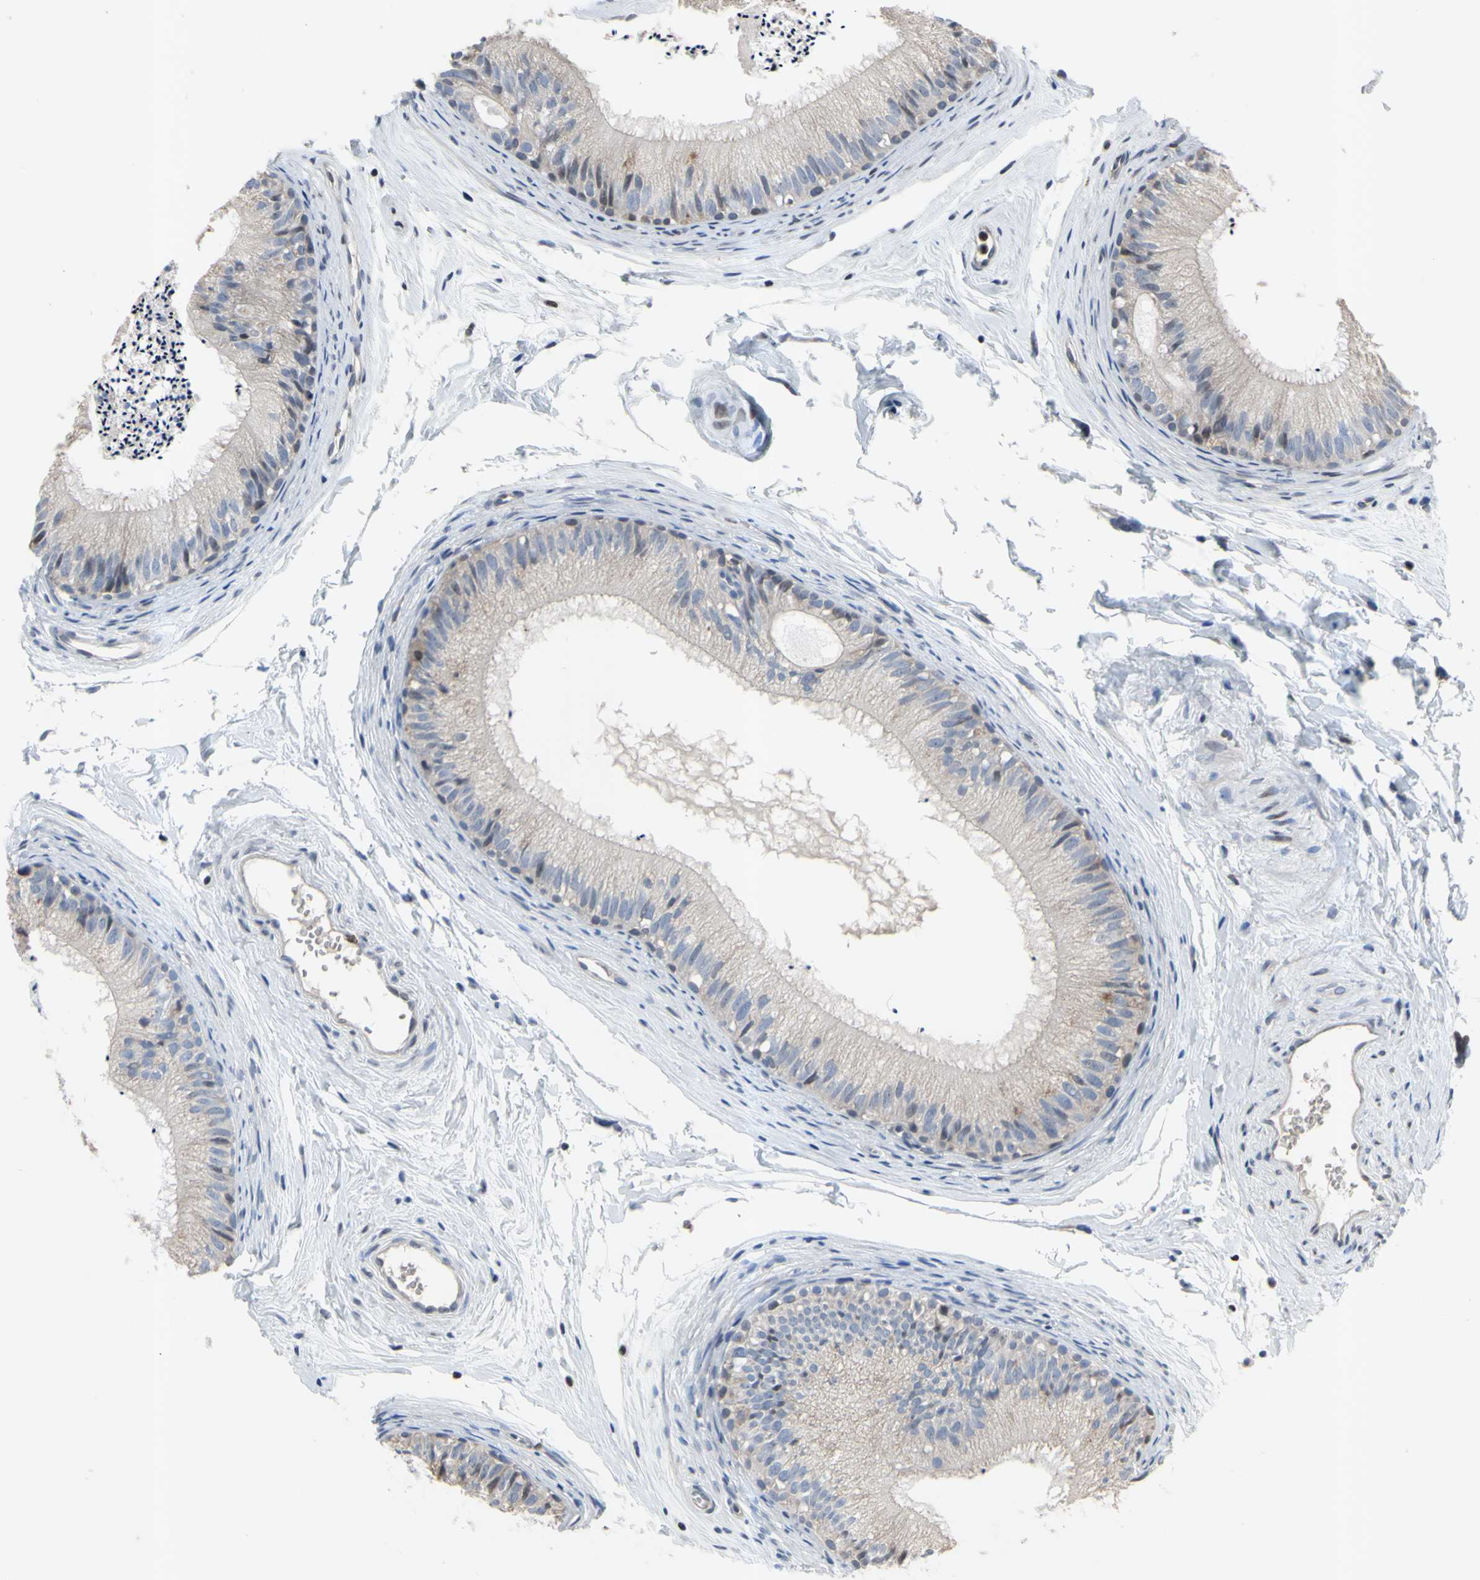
{"staining": {"intensity": "weak", "quantity": "<25%", "location": "cytoplasmic/membranous"}, "tissue": "epididymis", "cell_type": "Glandular cells", "image_type": "normal", "snomed": [{"axis": "morphology", "description": "Normal tissue, NOS"}, {"axis": "topography", "description": "Epididymis"}], "caption": "Immunohistochemistry histopathology image of unremarkable human epididymis stained for a protein (brown), which exhibits no expression in glandular cells.", "gene": "ARG1", "patient": {"sex": "male", "age": 56}}